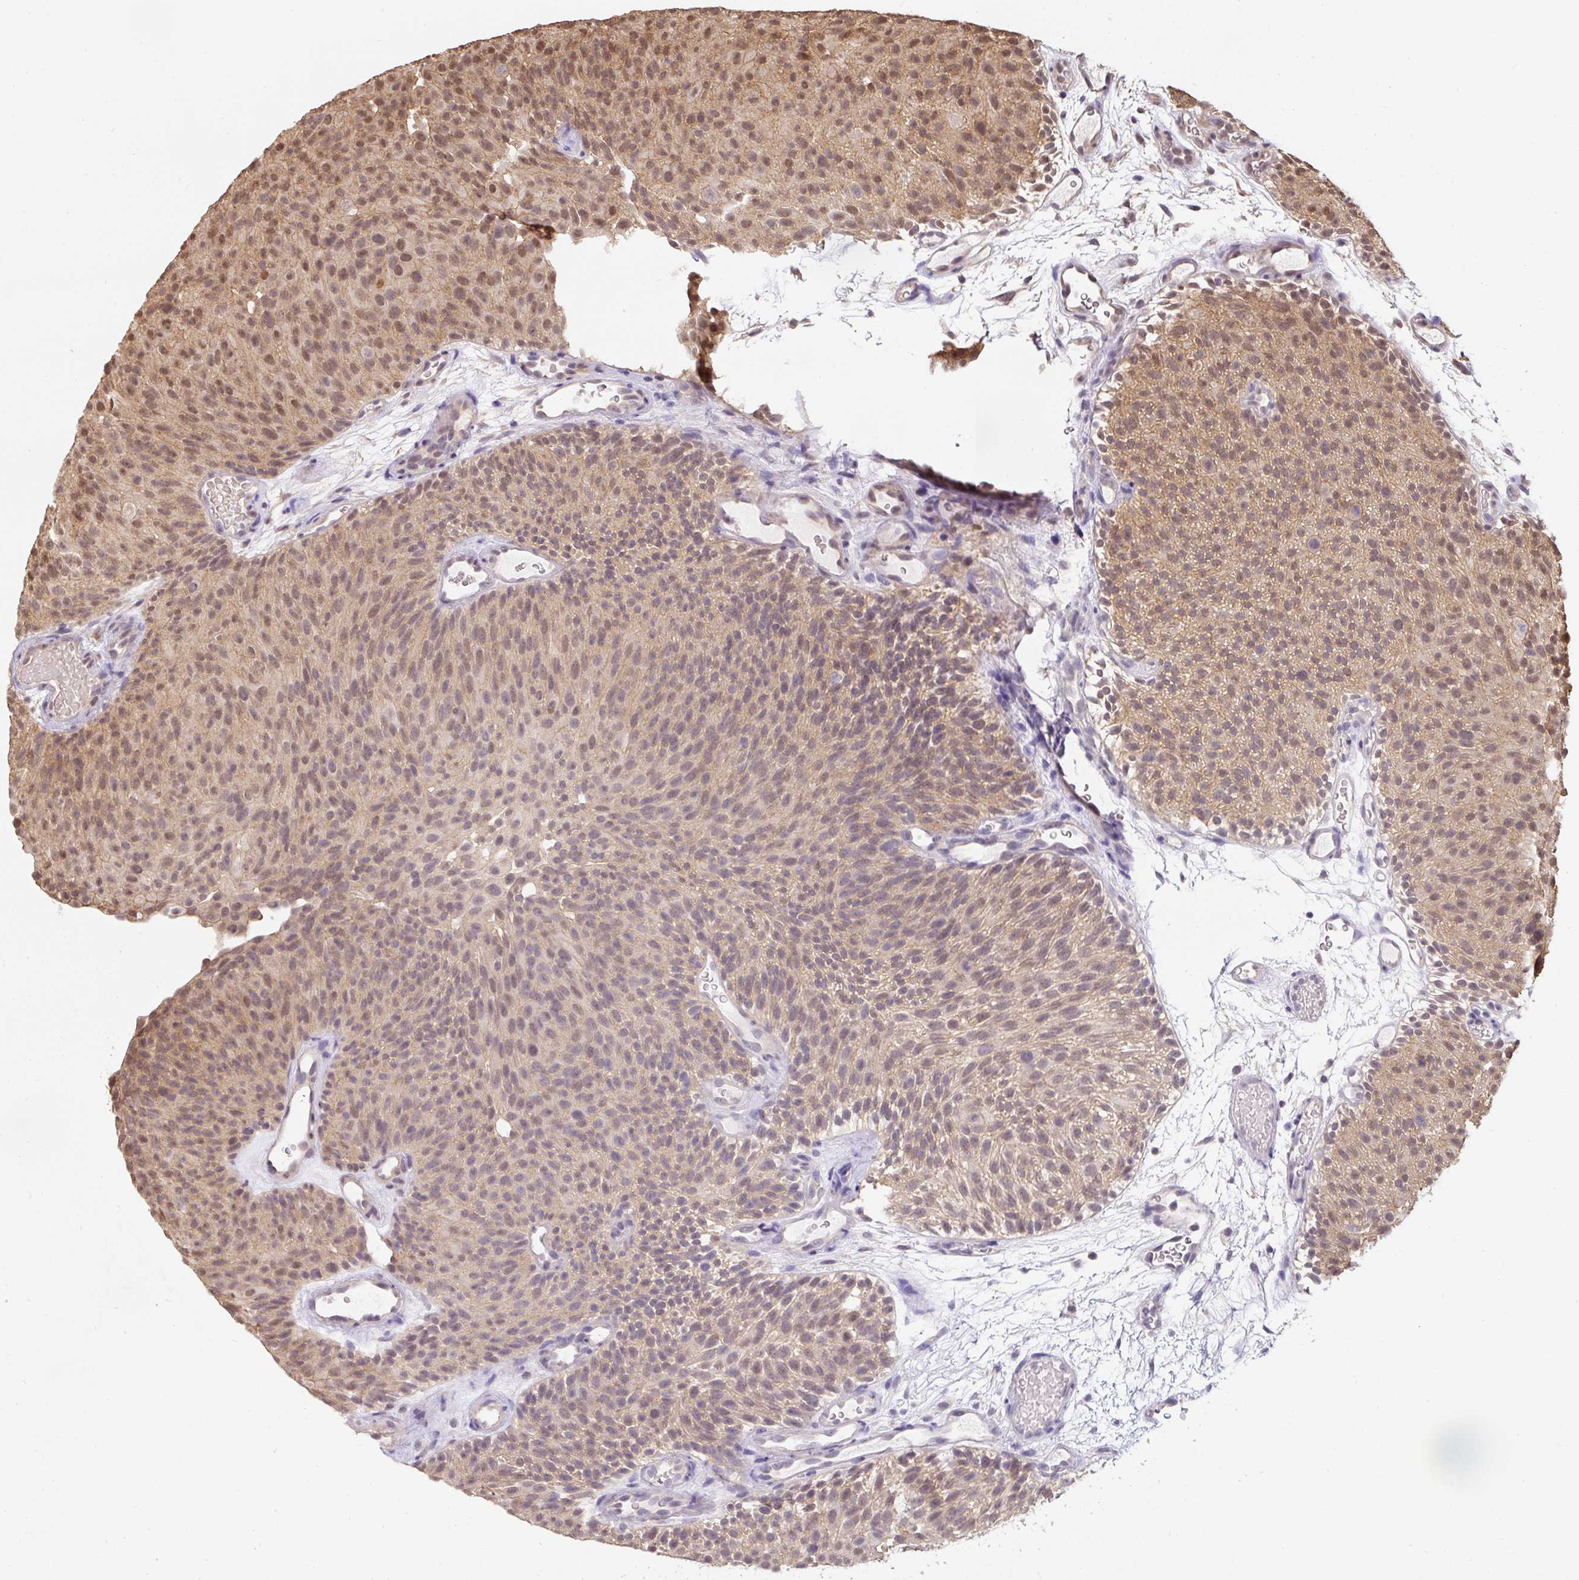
{"staining": {"intensity": "moderate", "quantity": "25%-75%", "location": "cytoplasmic/membranous,nuclear"}, "tissue": "urothelial cancer", "cell_type": "Tumor cells", "image_type": "cancer", "snomed": [{"axis": "morphology", "description": "Urothelial carcinoma, Low grade"}, {"axis": "topography", "description": "Urinary bladder"}], "caption": "High-power microscopy captured an immunohistochemistry (IHC) photomicrograph of urothelial cancer, revealing moderate cytoplasmic/membranous and nuclear staining in approximately 25%-75% of tumor cells.", "gene": "ST13", "patient": {"sex": "male", "age": 78}}